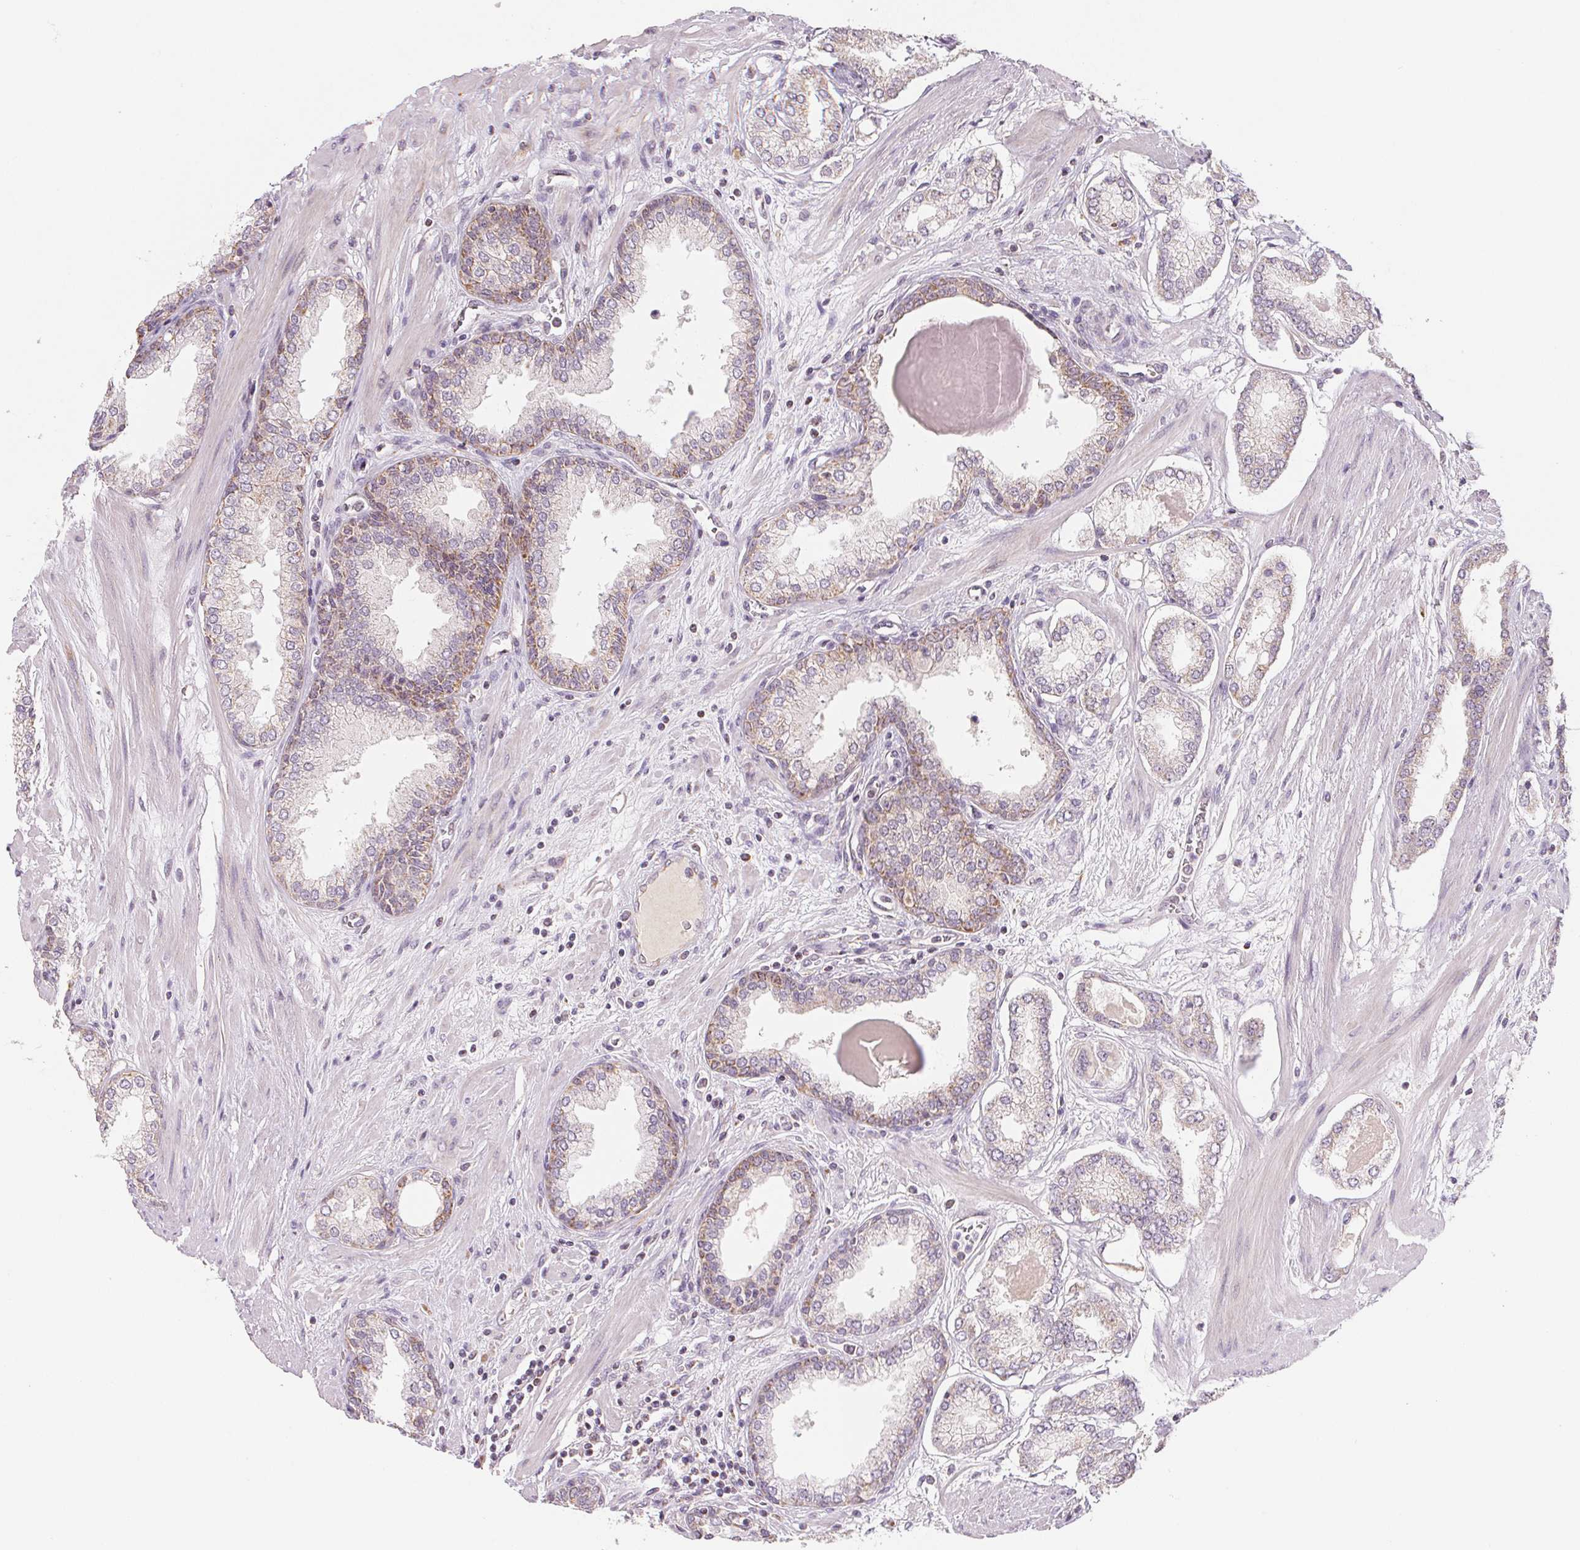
{"staining": {"intensity": "weak", "quantity": "<25%", "location": "cytoplasmic/membranous"}, "tissue": "prostate cancer", "cell_type": "Tumor cells", "image_type": "cancer", "snomed": [{"axis": "morphology", "description": "Adenocarcinoma, Low grade"}, {"axis": "topography", "description": "Prostate"}], "caption": "IHC histopathology image of human prostate adenocarcinoma (low-grade) stained for a protein (brown), which reveals no positivity in tumor cells. The staining is performed using DAB (3,3'-diaminobenzidine) brown chromogen with nuclei counter-stained in using hematoxylin.", "gene": "HINT2", "patient": {"sex": "male", "age": 64}}